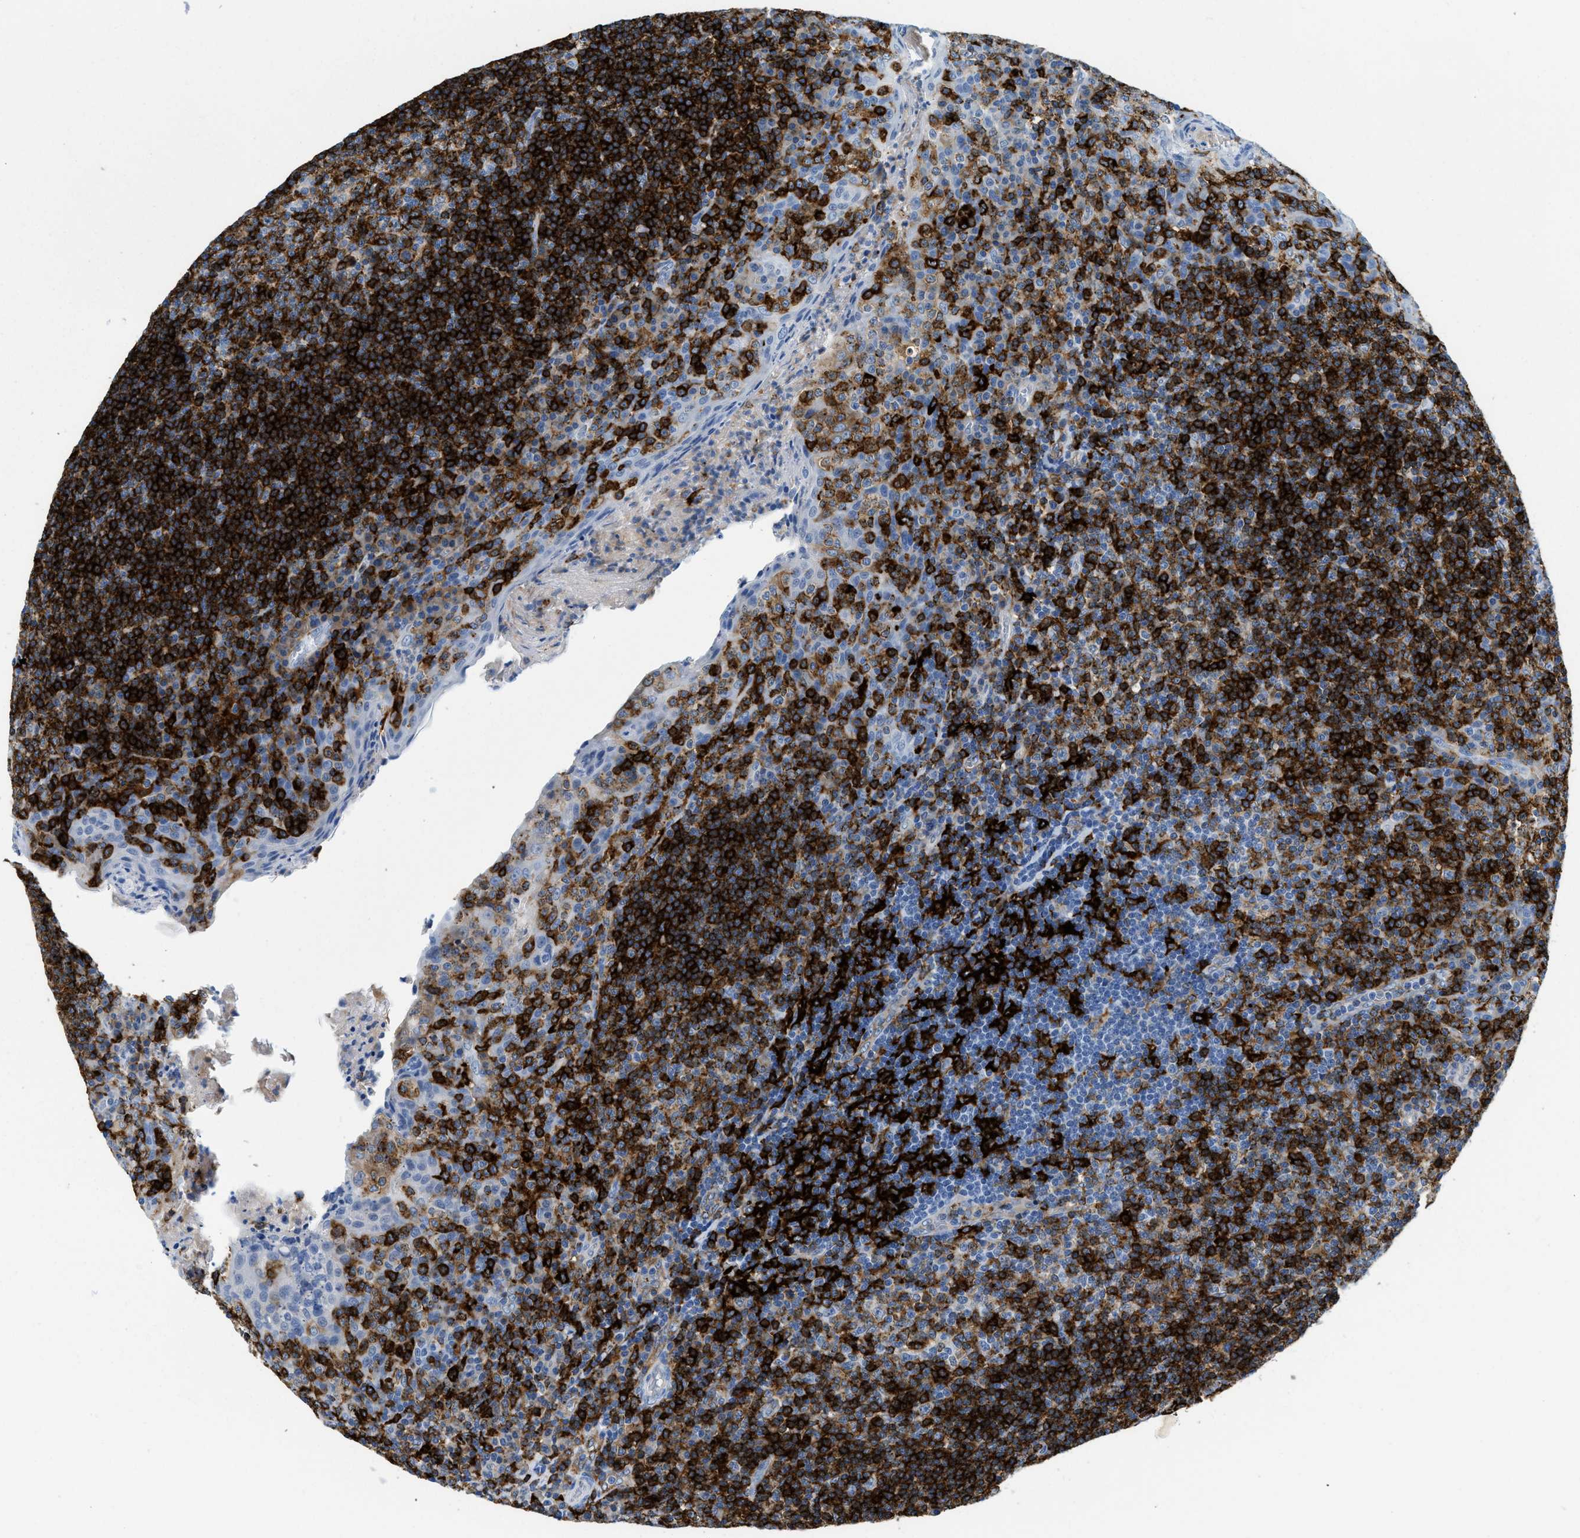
{"staining": {"intensity": "strong", "quantity": "25%-75%", "location": "cytoplasmic/membranous"}, "tissue": "tonsil", "cell_type": "Germinal center cells", "image_type": "normal", "snomed": [{"axis": "morphology", "description": "Normal tissue, NOS"}, {"axis": "topography", "description": "Tonsil"}], "caption": "Protein staining demonstrates strong cytoplasmic/membranous positivity in approximately 25%-75% of germinal center cells in normal tonsil. The staining was performed using DAB, with brown indicating positive protein expression. Nuclei are stained blue with hematoxylin.", "gene": "CD226", "patient": {"sex": "male", "age": 17}}